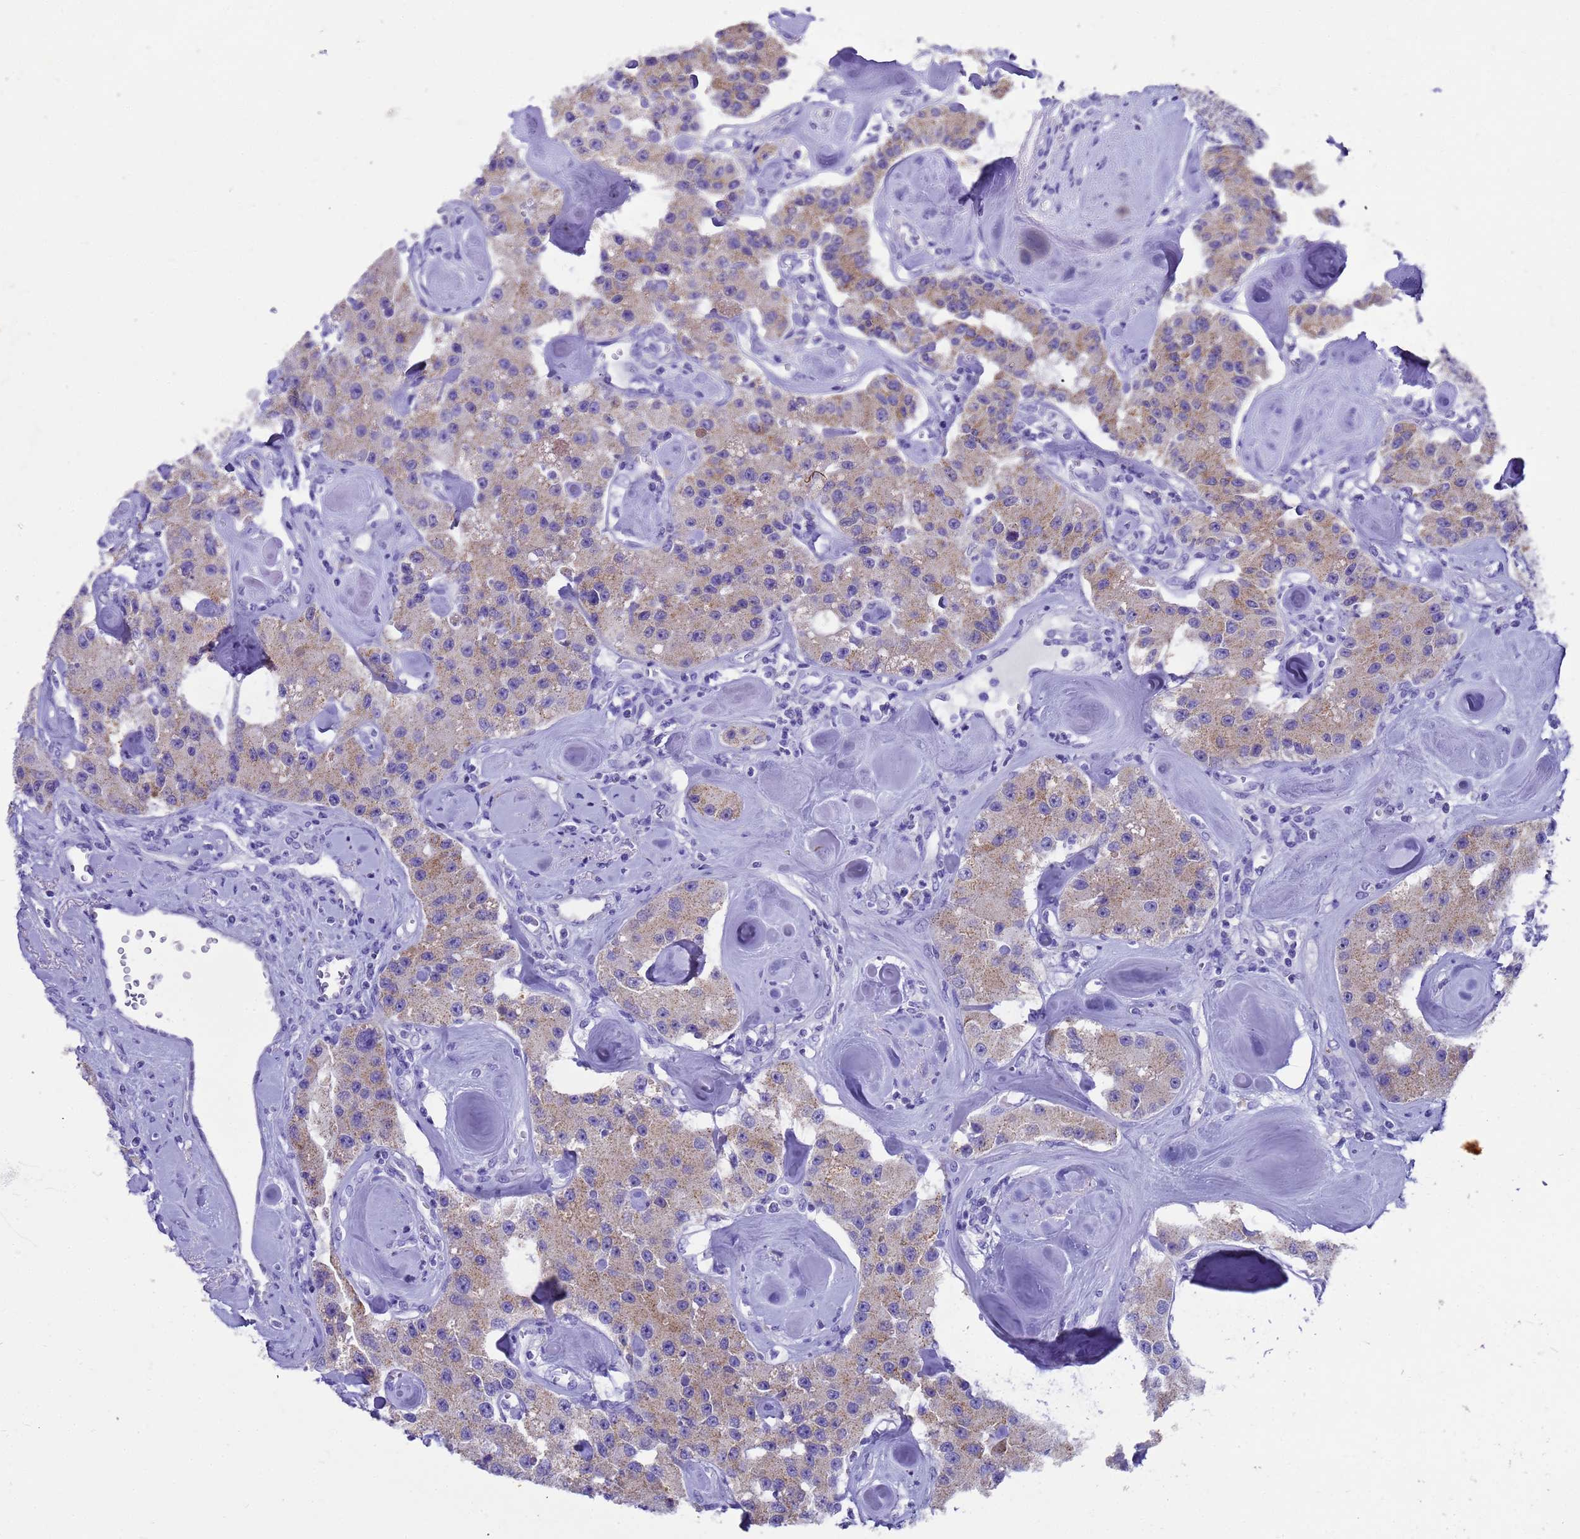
{"staining": {"intensity": "moderate", "quantity": ">75%", "location": "cytoplasmic/membranous"}, "tissue": "carcinoid", "cell_type": "Tumor cells", "image_type": "cancer", "snomed": [{"axis": "morphology", "description": "Carcinoid, malignant, NOS"}, {"axis": "topography", "description": "Pancreas"}], "caption": "Carcinoid (malignant) stained with immunohistochemistry demonstrates moderate cytoplasmic/membranous expression in approximately >75% of tumor cells.", "gene": "MS4A13", "patient": {"sex": "male", "age": 41}}